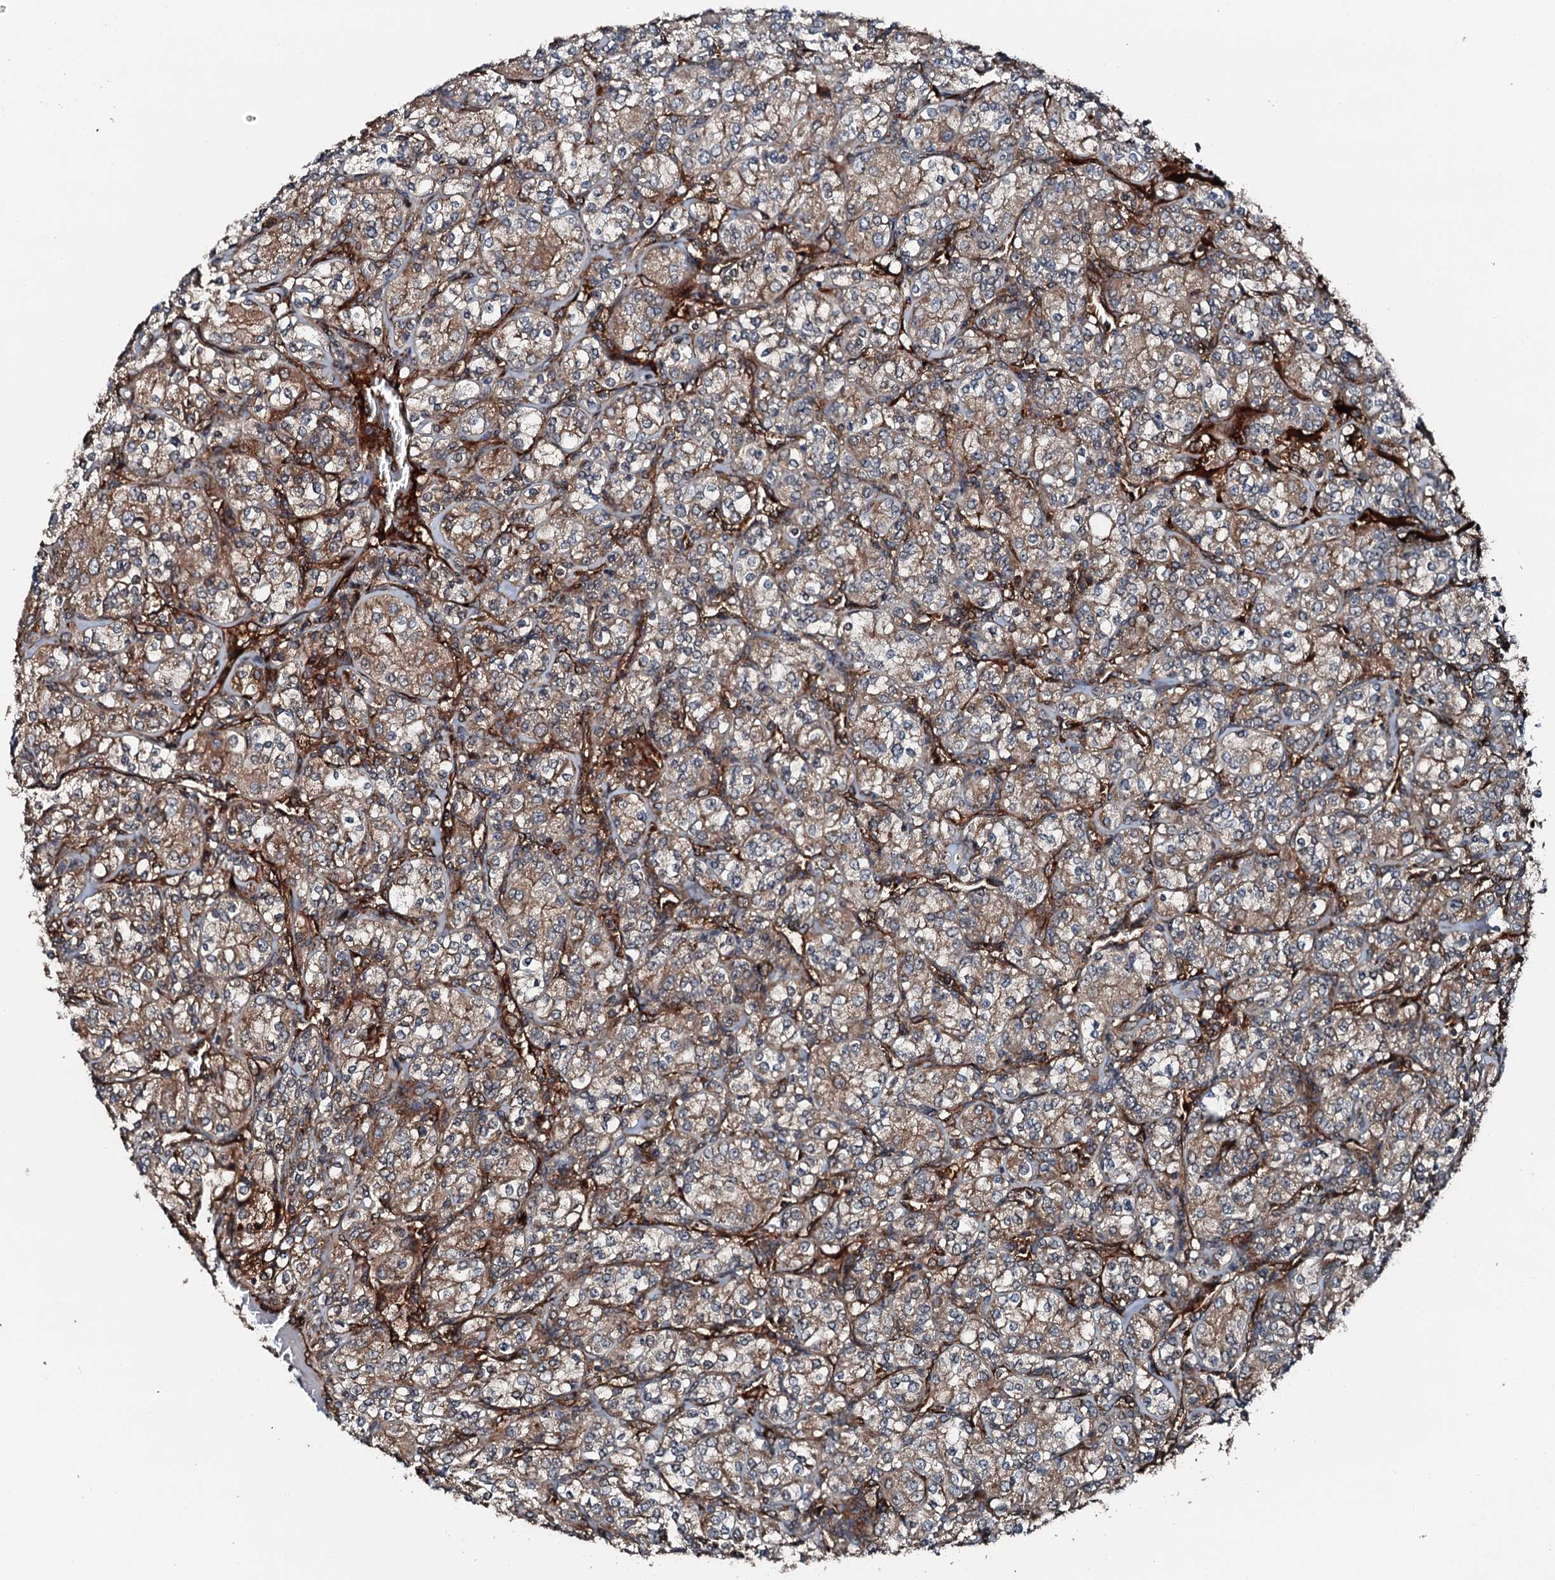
{"staining": {"intensity": "moderate", "quantity": "25%-75%", "location": "cytoplasmic/membranous"}, "tissue": "renal cancer", "cell_type": "Tumor cells", "image_type": "cancer", "snomed": [{"axis": "morphology", "description": "Adenocarcinoma, NOS"}, {"axis": "topography", "description": "Kidney"}], "caption": "Human renal adenocarcinoma stained with a protein marker reveals moderate staining in tumor cells.", "gene": "FLYWCH1", "patient": {"sex": "male", "age": 77}}